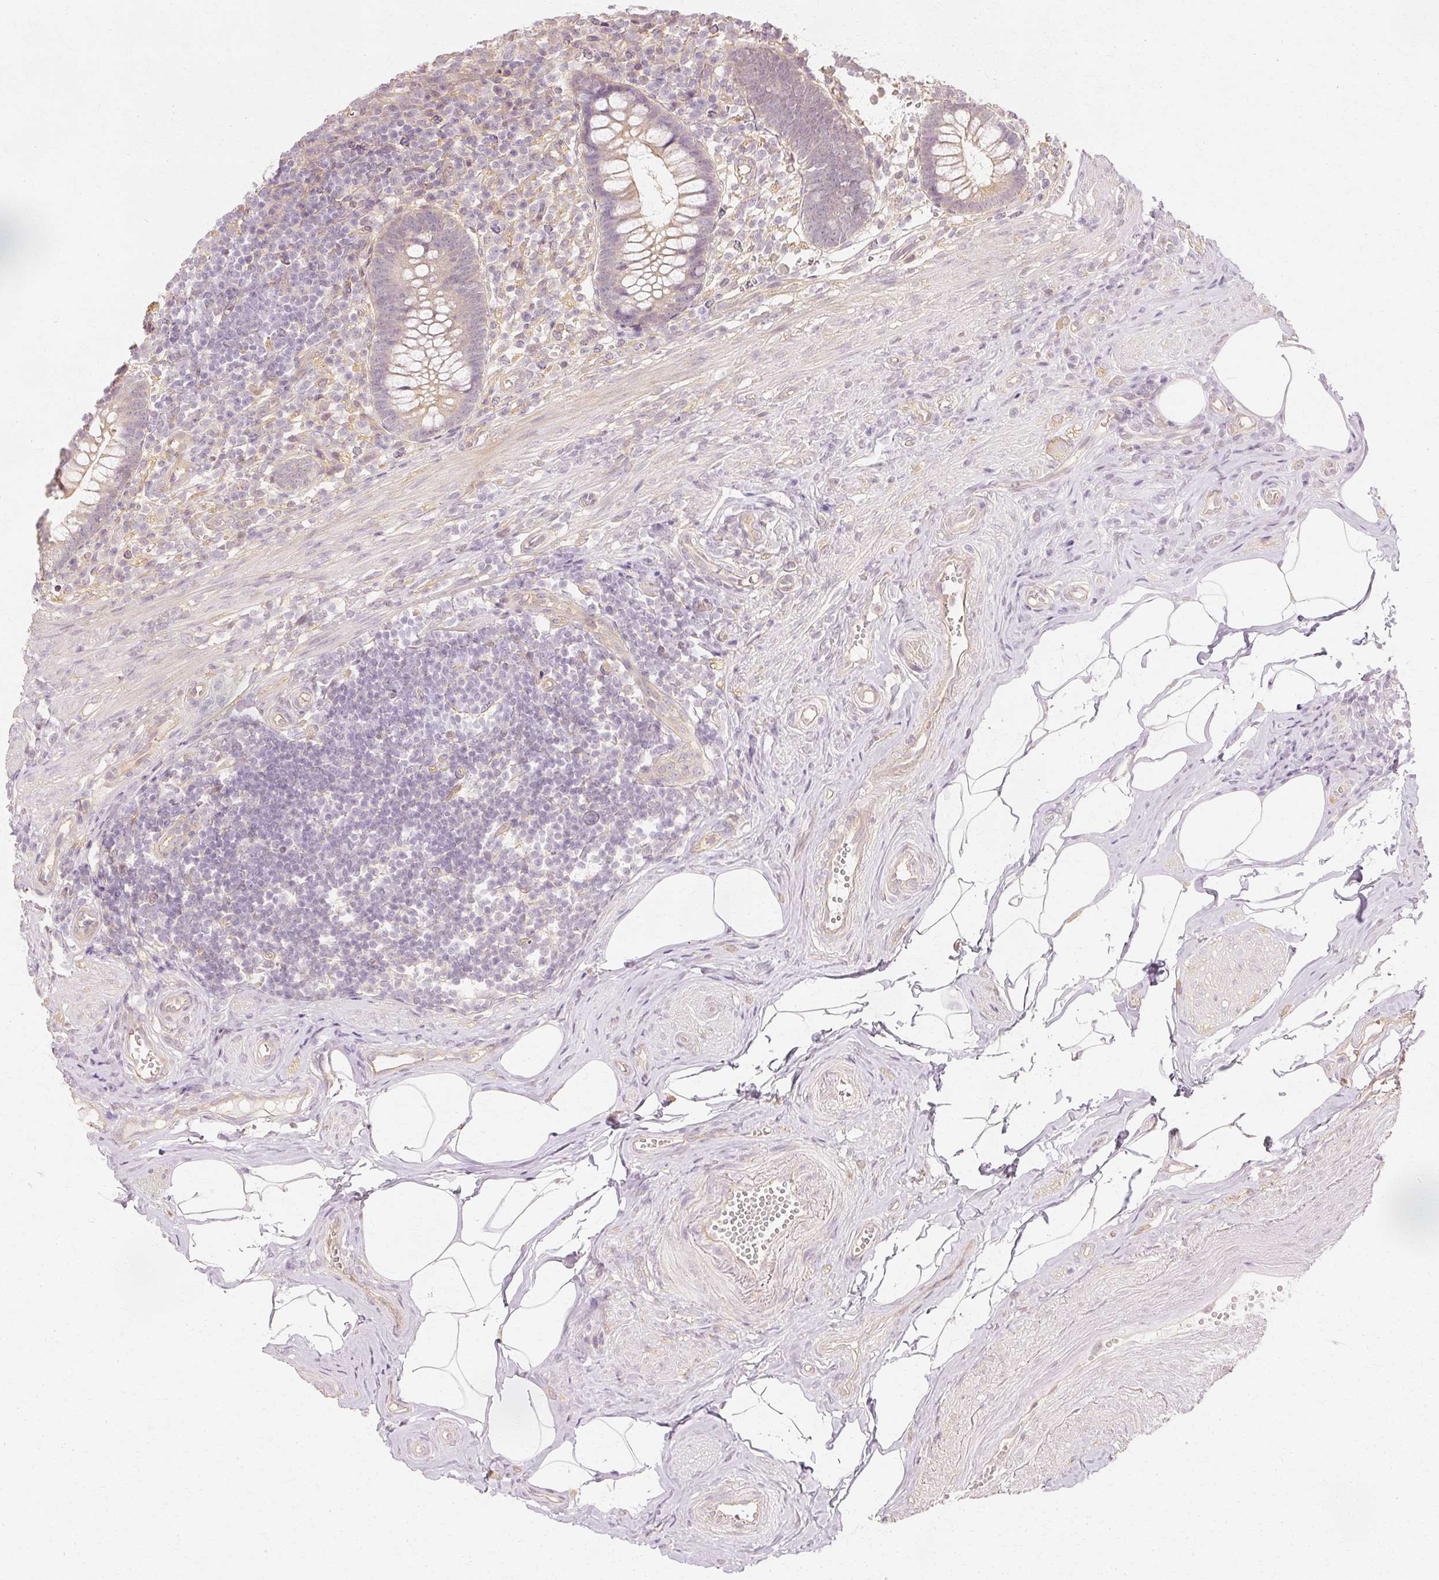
{"staining": {"intensity": "moderate", "quantity": "25%-75%", "location": "cytoplasmic/membranous"}, "tissue": "appendix", "cell_type": "Glandular cells", "image_type": "normal", "snomed": [{"axis": "morphology", "description": "Normal tissue, NOS"}, {"axis": "topography", "description": "Appendix"}], "caption": "This micrograph reveals benign appendix stained with immunohistochemistry to label a protein in brown. The cytoplasmic/membranous of glandular cells show moderate positivity for the protein. Nuclei are counter-stained blue.", "gene": "GNAQ", "patient": {"sex": "female", "age": 56}}